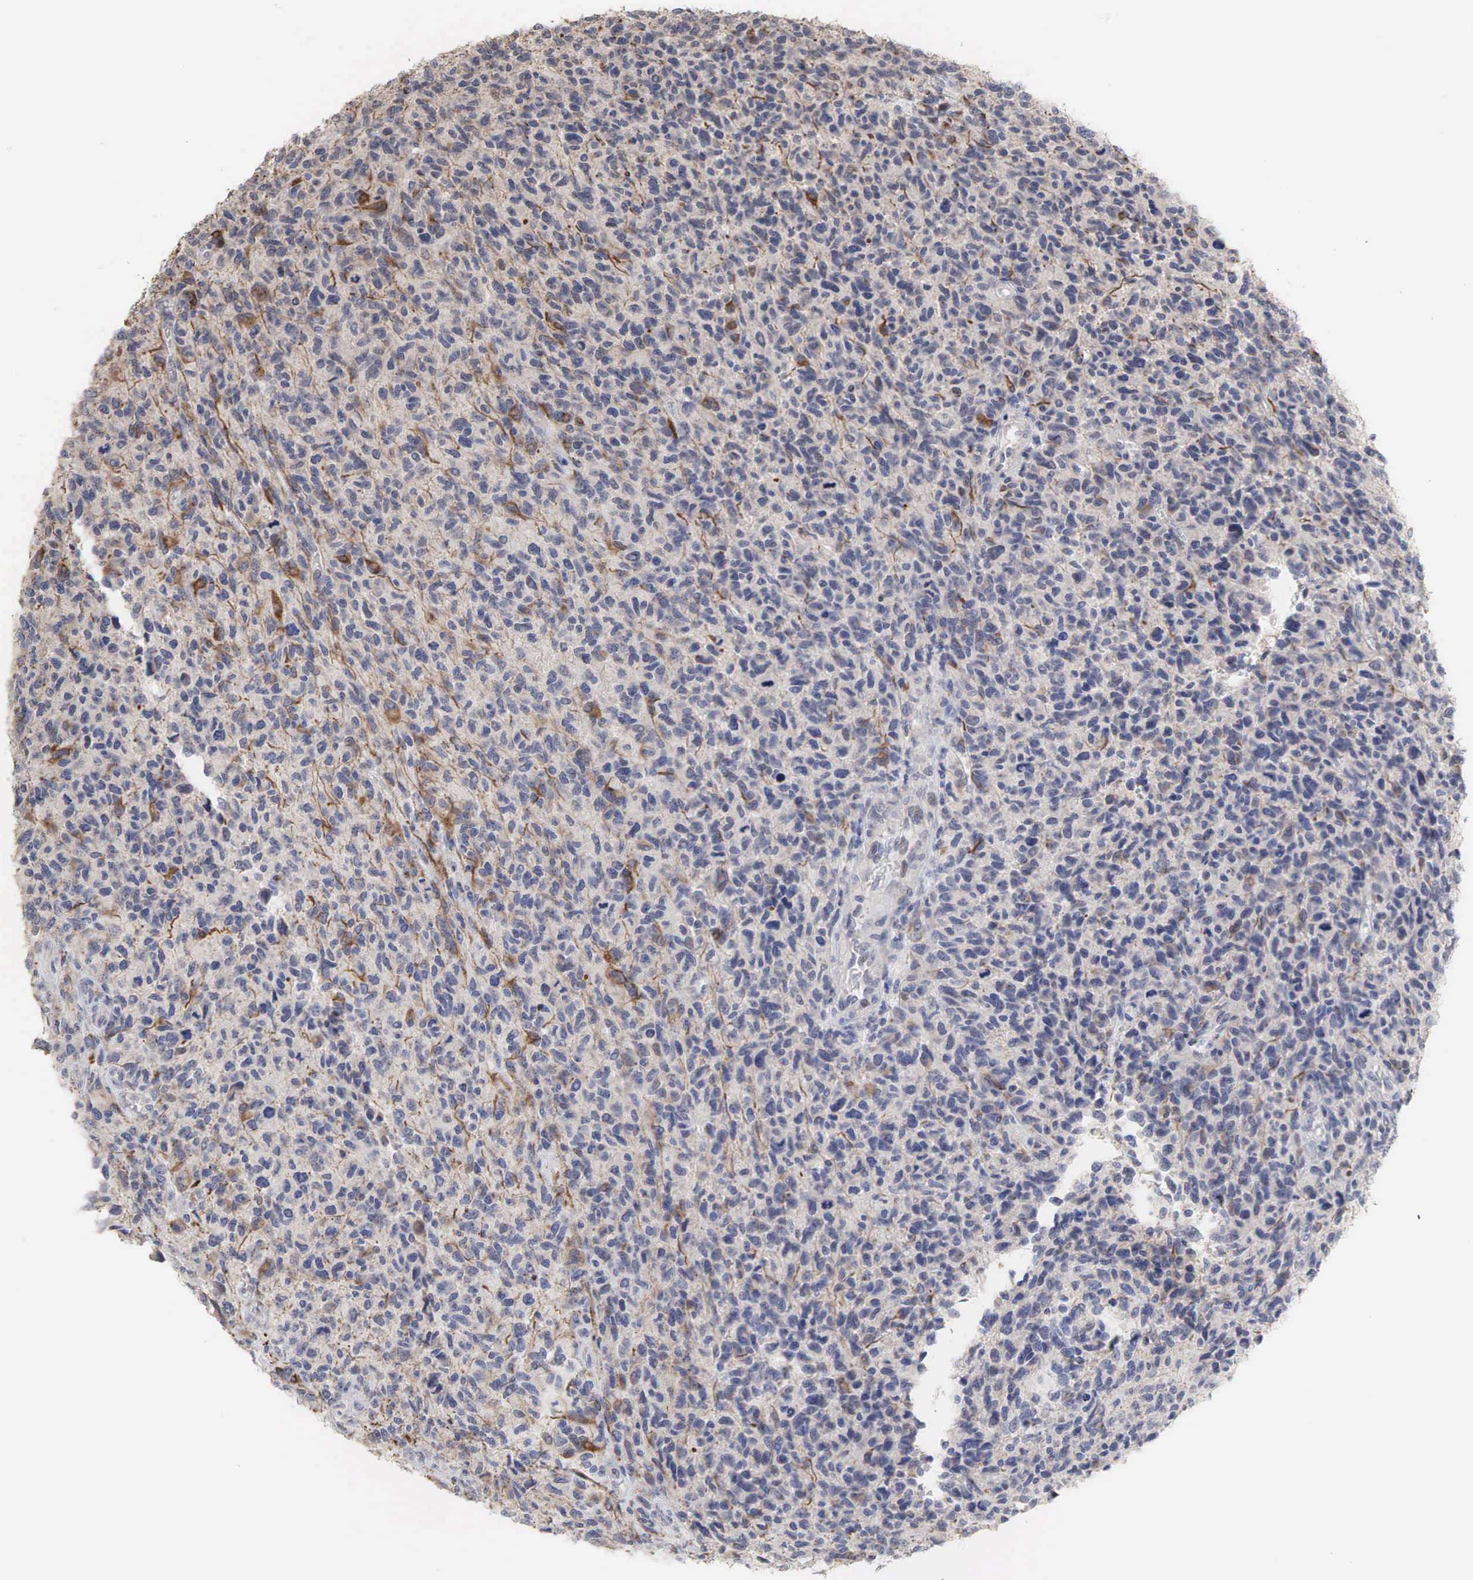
{"staining": {"intensity": "weak", "quantity": "<25%", "location": "cytoplasmic/membranous,nuclear"}, "tissue": "glioma", "cell_type": "Tumor cells", "image_type": "cancer", "snomed": [{"axis": "morphology", "description": "Glioma, malignant, High grade"}, {"axis": "topography", "description": "Brain"}], "caption": "A histopathology image of glioma stained for a protein displays no brown staining in tumor cells.", "gene": "DKC1", "patient": {"sex": "male", "age": 77}}